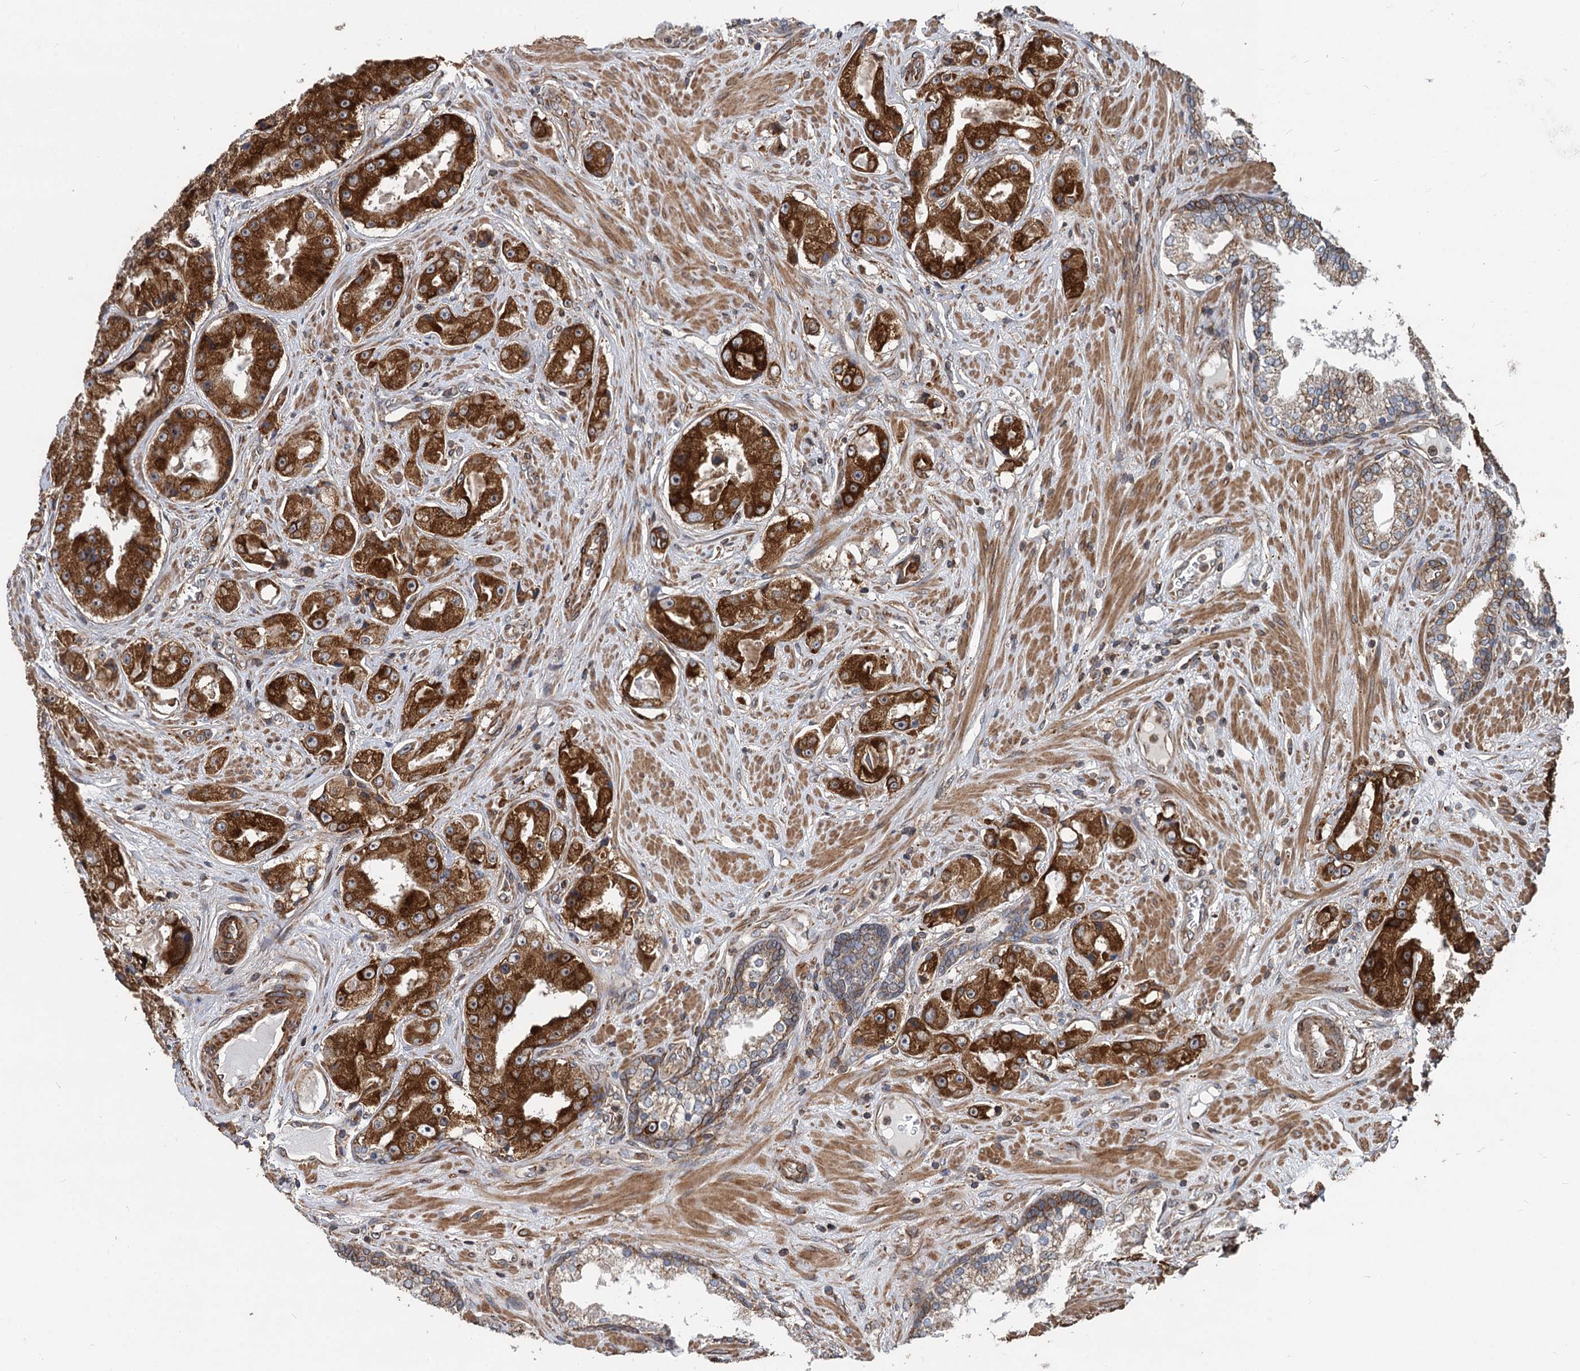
{"staining": {"intensity": "strong", "quantity": ">75%", "location": "cytoplasmic/membranous"}, "tissue": "prostate cancer", "cell_type": "Tumor cells", "image_type": "cancer", "snomed": [{"axis": "morphology", "description": "Adenocarcinoma, High grade"}, {"axis": "topography", "description": "Prostate"}], "caption": "Prostate cancer stained with a protein marker demonstrates strong staining in tumor cells.", "gene": "STIM1", "patient": {"sex": "male", "age": 73}}